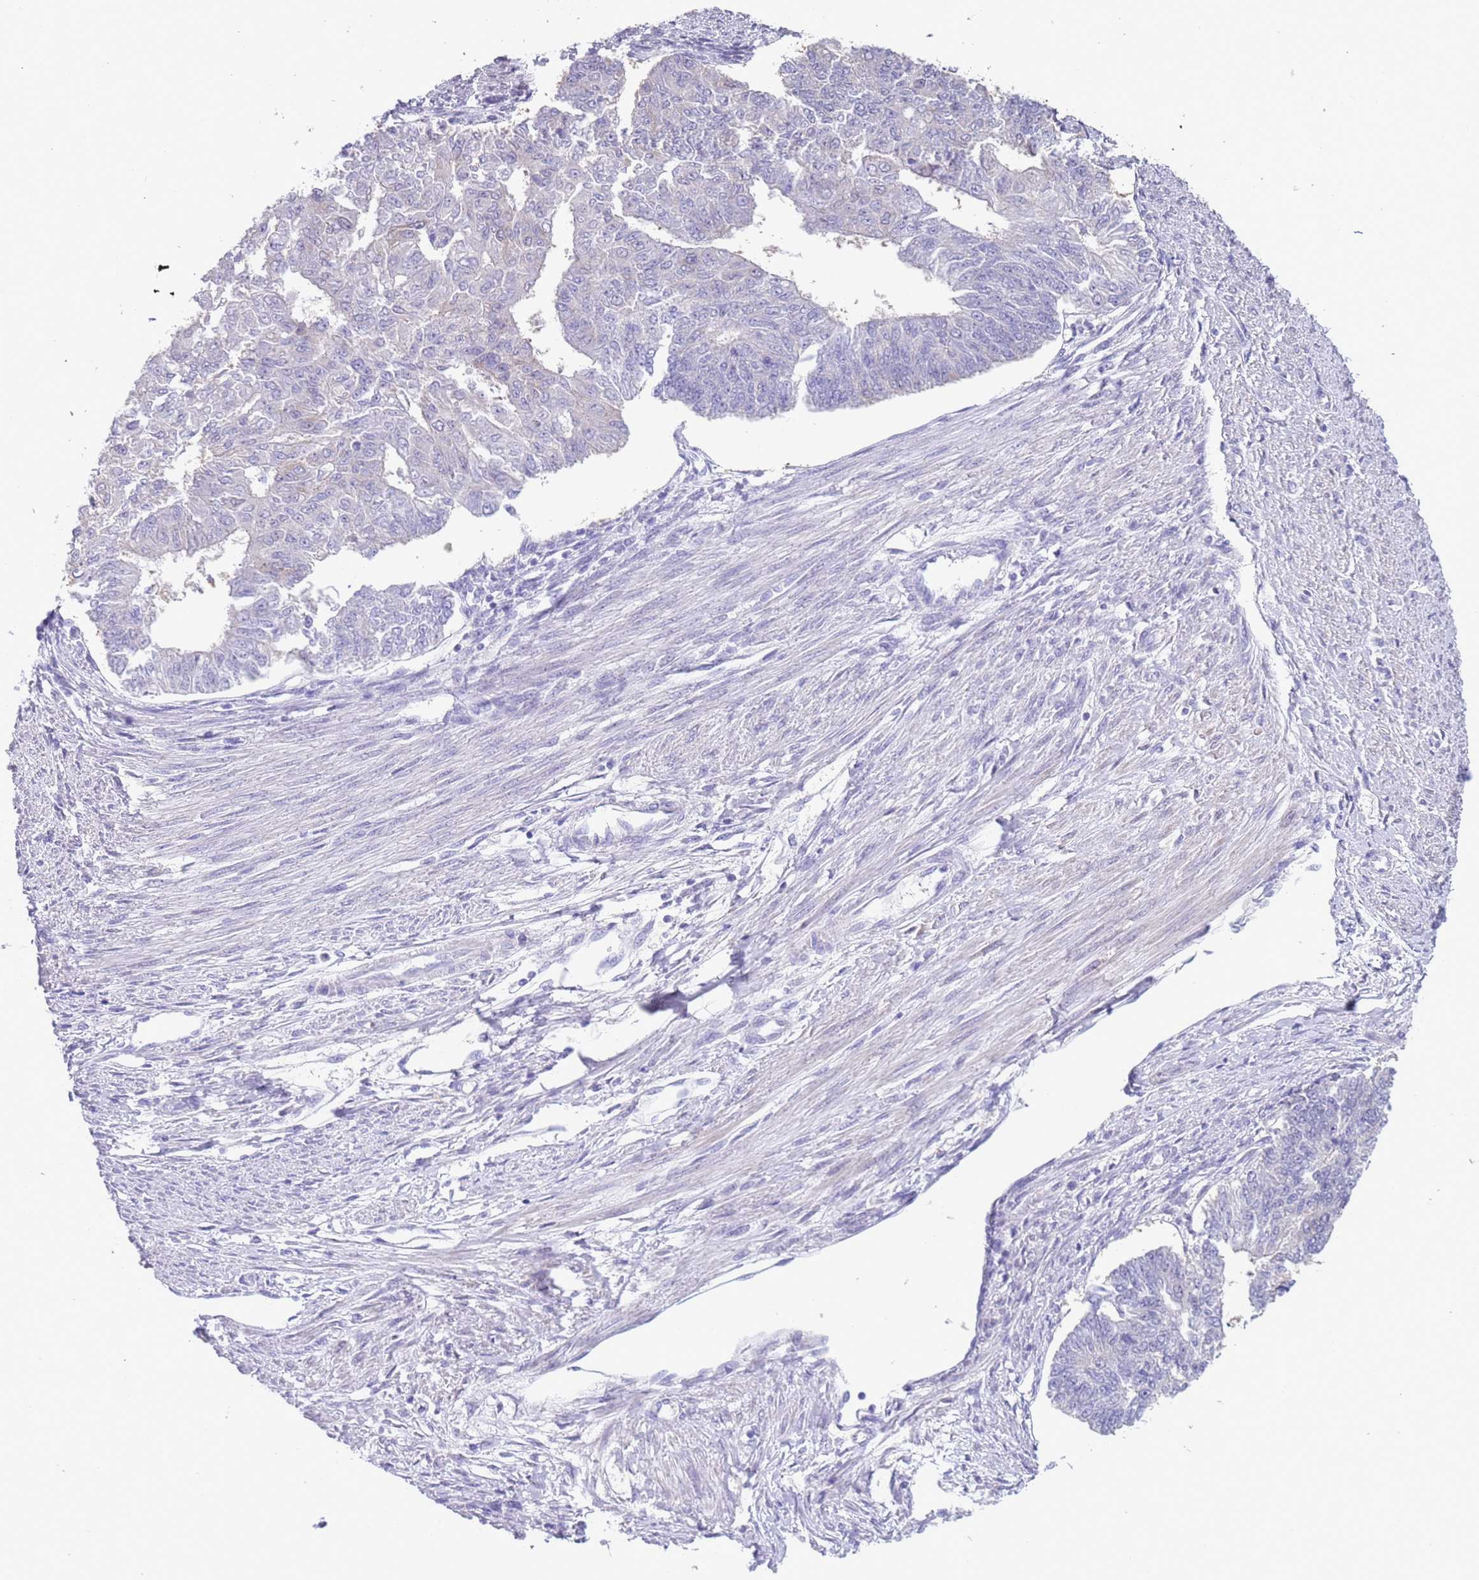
{"staining": {"intensity": "negative", "quantity": "none", "location": "none"}, "tissue": "endometrial cancer", "cell_type": "Tumor cells", "image_type": "cancer", "snomed": [{"axis": "morphology", "description": "Adenocarcinoma, NOS"}, {"axis": "topography", "description": "Endometrium"}], "caption": "Human endometrial cancer stained for a protein using immunohistochemistry (IHC) exhibits no staining in tumor cells.", "gene": "SPIRE2", "patient": {"sex": "female", "age": 32}}